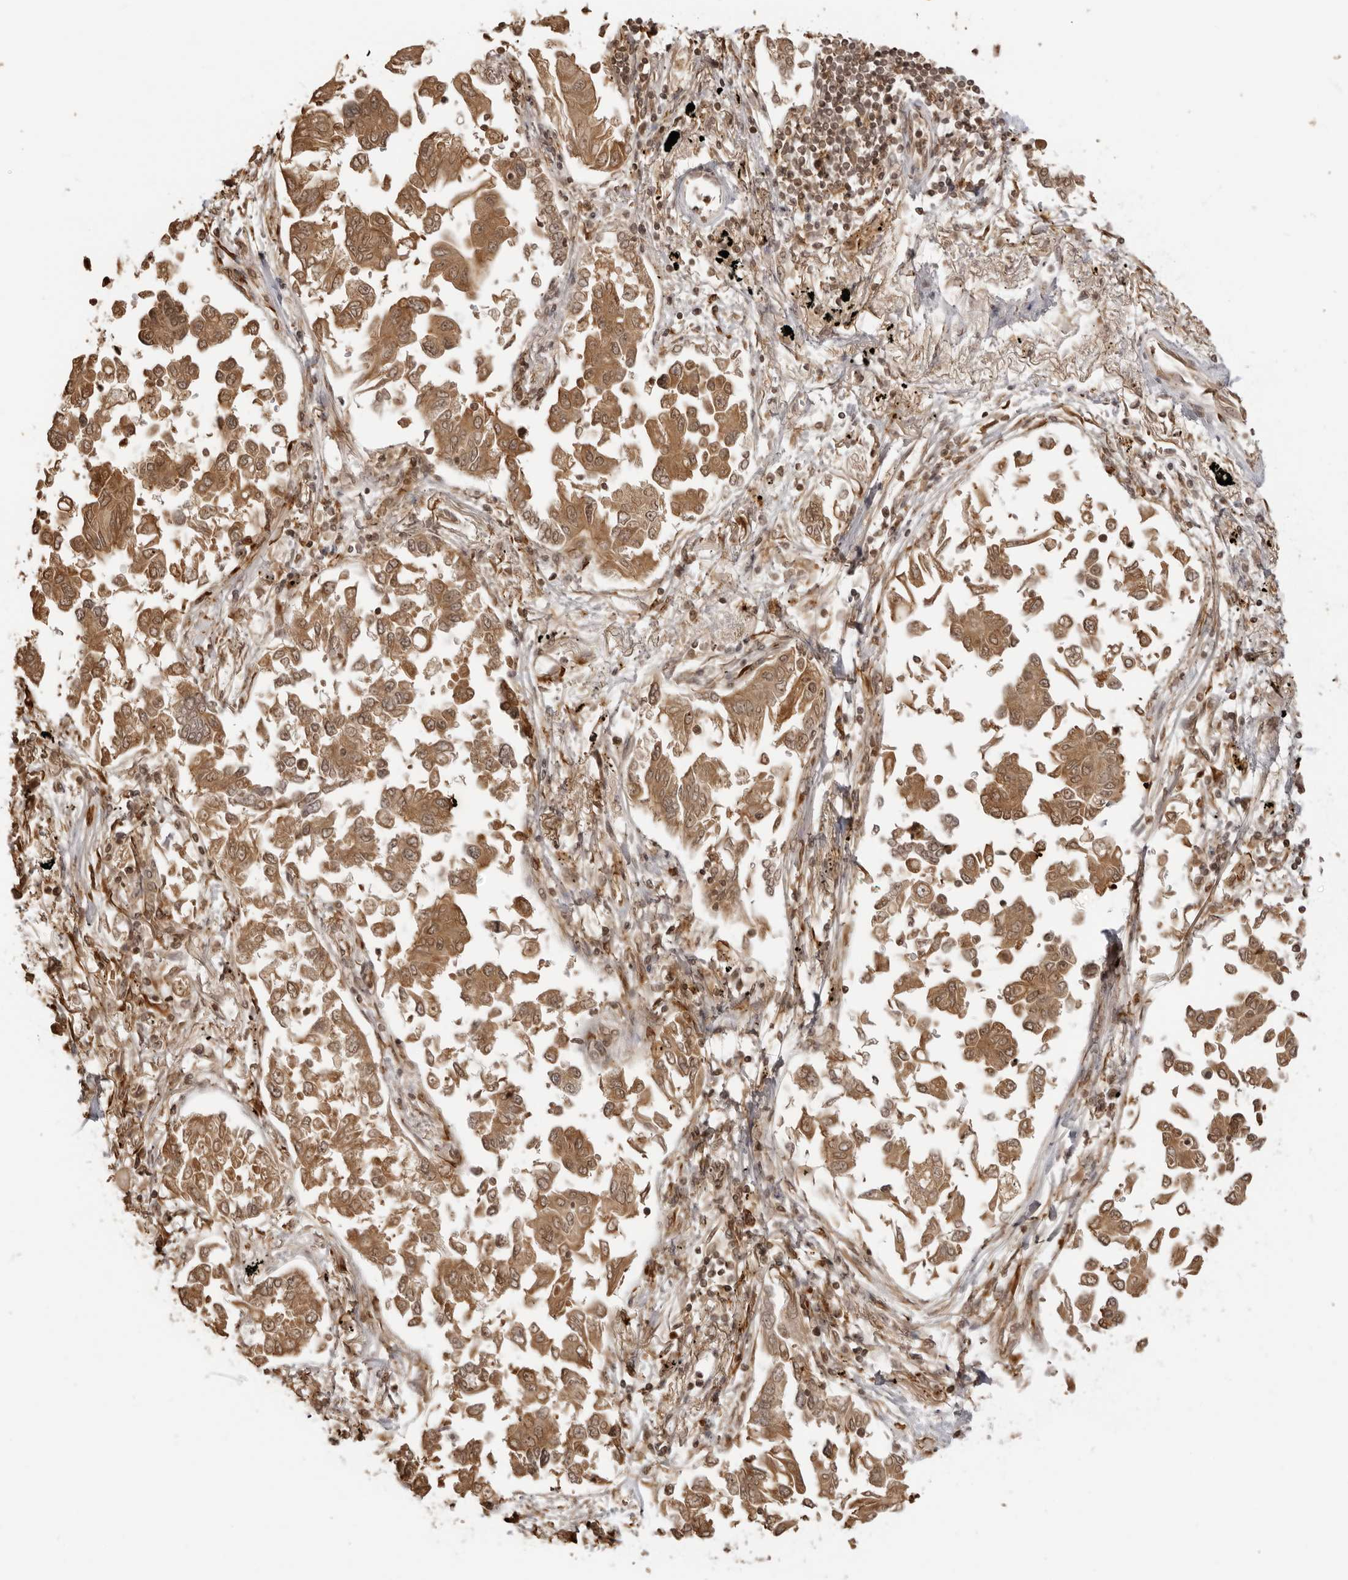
{"staining": {"intensity": "moderate", "quantity": ">75%", "location": "cytoplasmic/membranous,nuclear"}, "tissue": "lung cancer", "cell_type": "Tumor cells", "image_type": "cancer", "snomed": [{"axis": "morphology", "description": "Adenocarcinoma, NOS"}, {"axis": "topography", "description": "Lung"}], "caption": "A brown stain labels moderate cytoplasmic/membranous and nuclear expression of a protein in adenocarcinoma (lung) tumor cells. Using DAB (3,3'-diaminobenzidine) (brown) and hematoxylin (blue) stains, captured at high magnification using brightfield microscopy.", "gene": "IKBKE", "patient": {"sex": "female", "age": 67}}